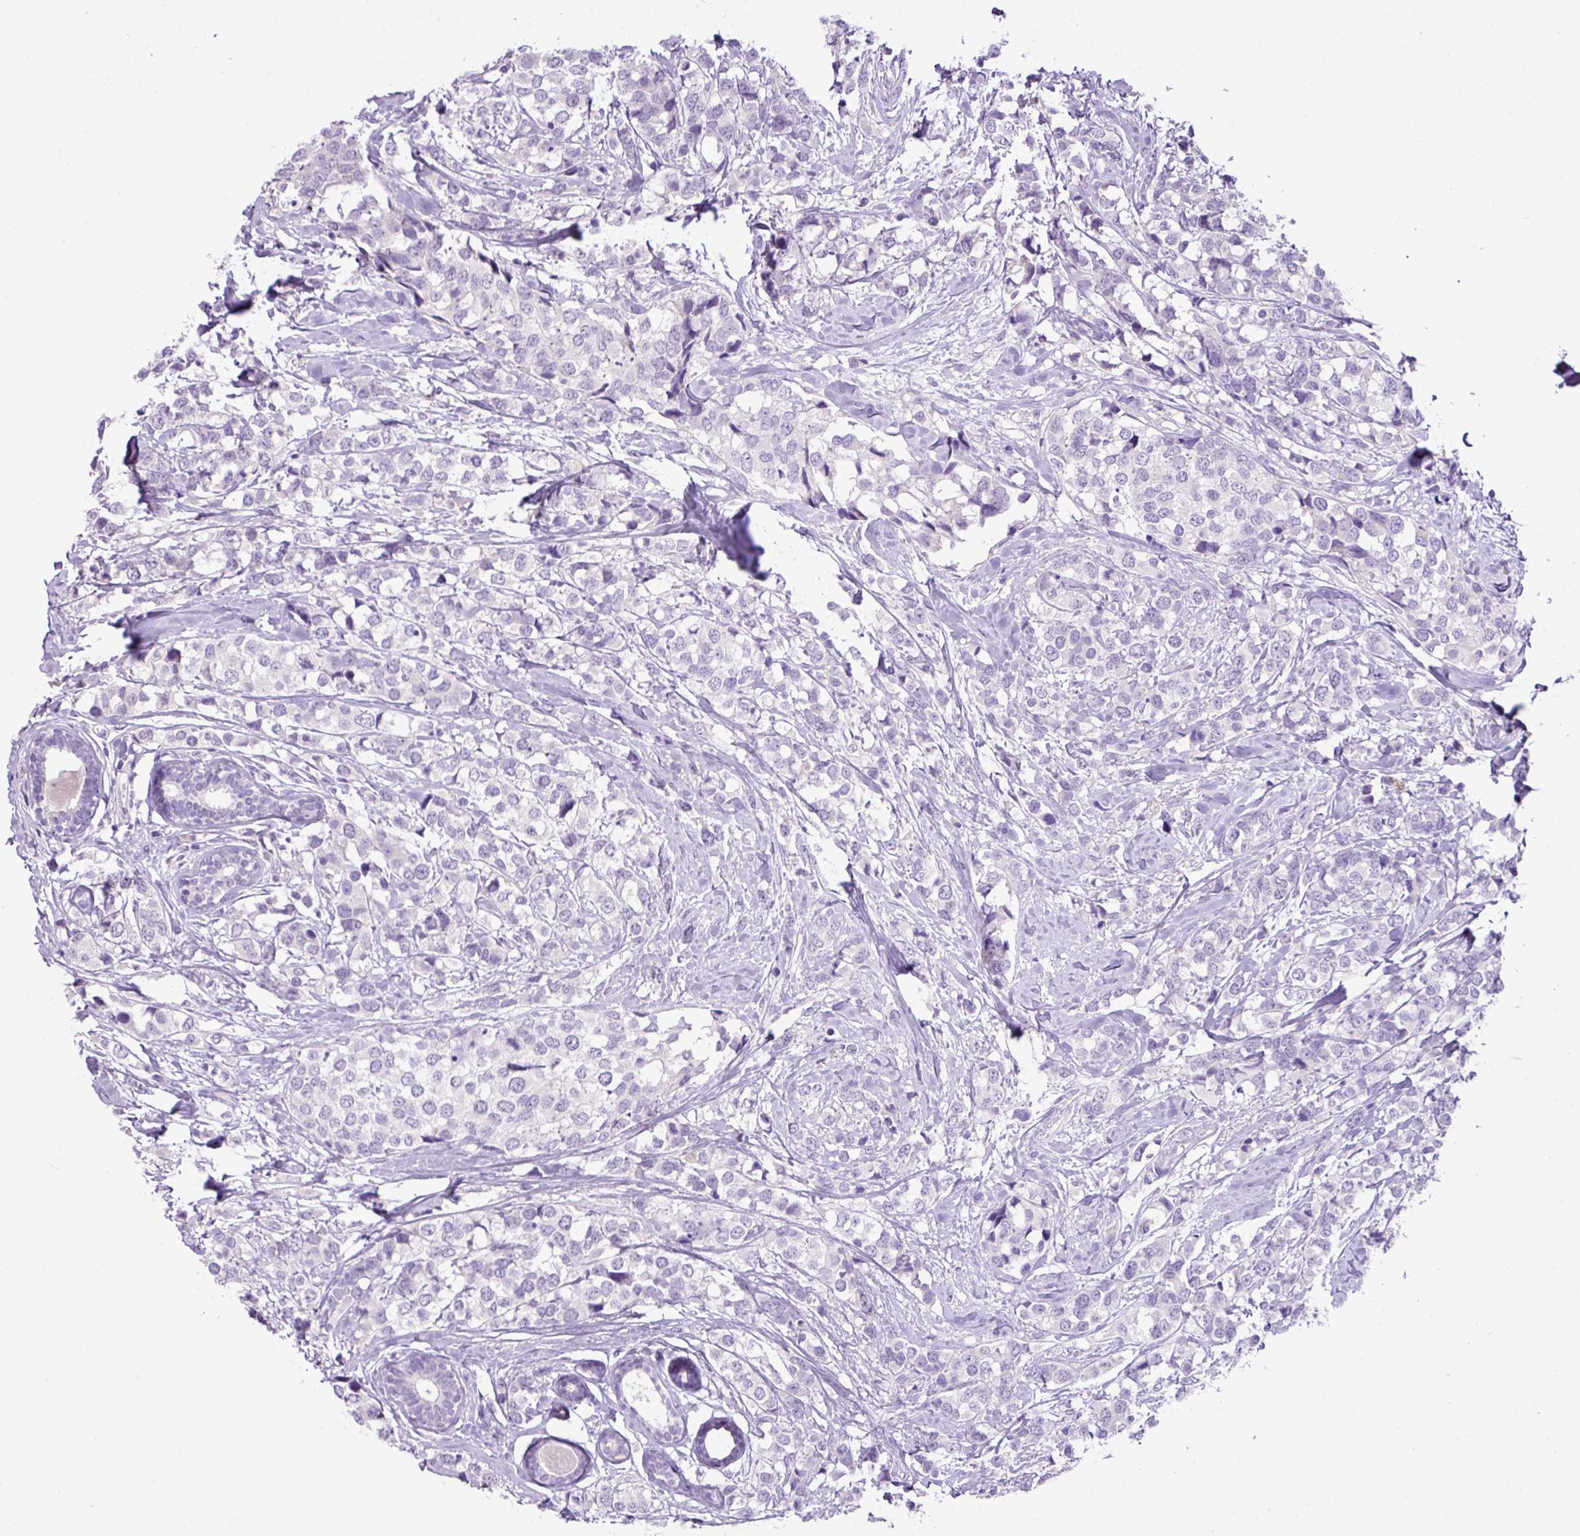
{"staining": {"intensity": "negative", "quantity": "none", "location": "none"}, "tissue": "breast cancer", "cell_type": "Tumor cells", "image_type": "cancer", "snomed": [{"axis": "morphology", "description": "Lobular carcinoma"}, {"axis": "topography", "description": "Breast"}], "caption": "This histopathology image is of breast cancer stained with immunohistochemistry (IHC) to label a protein in brown with the nuclei are counter-stained blue. There is no expression in tumor cells. (DAB (3,3'-diaminobenzidine) IHC, high magnification).", "gene": "HTR3E", "patient": {"sex": "female", "age": 59}}